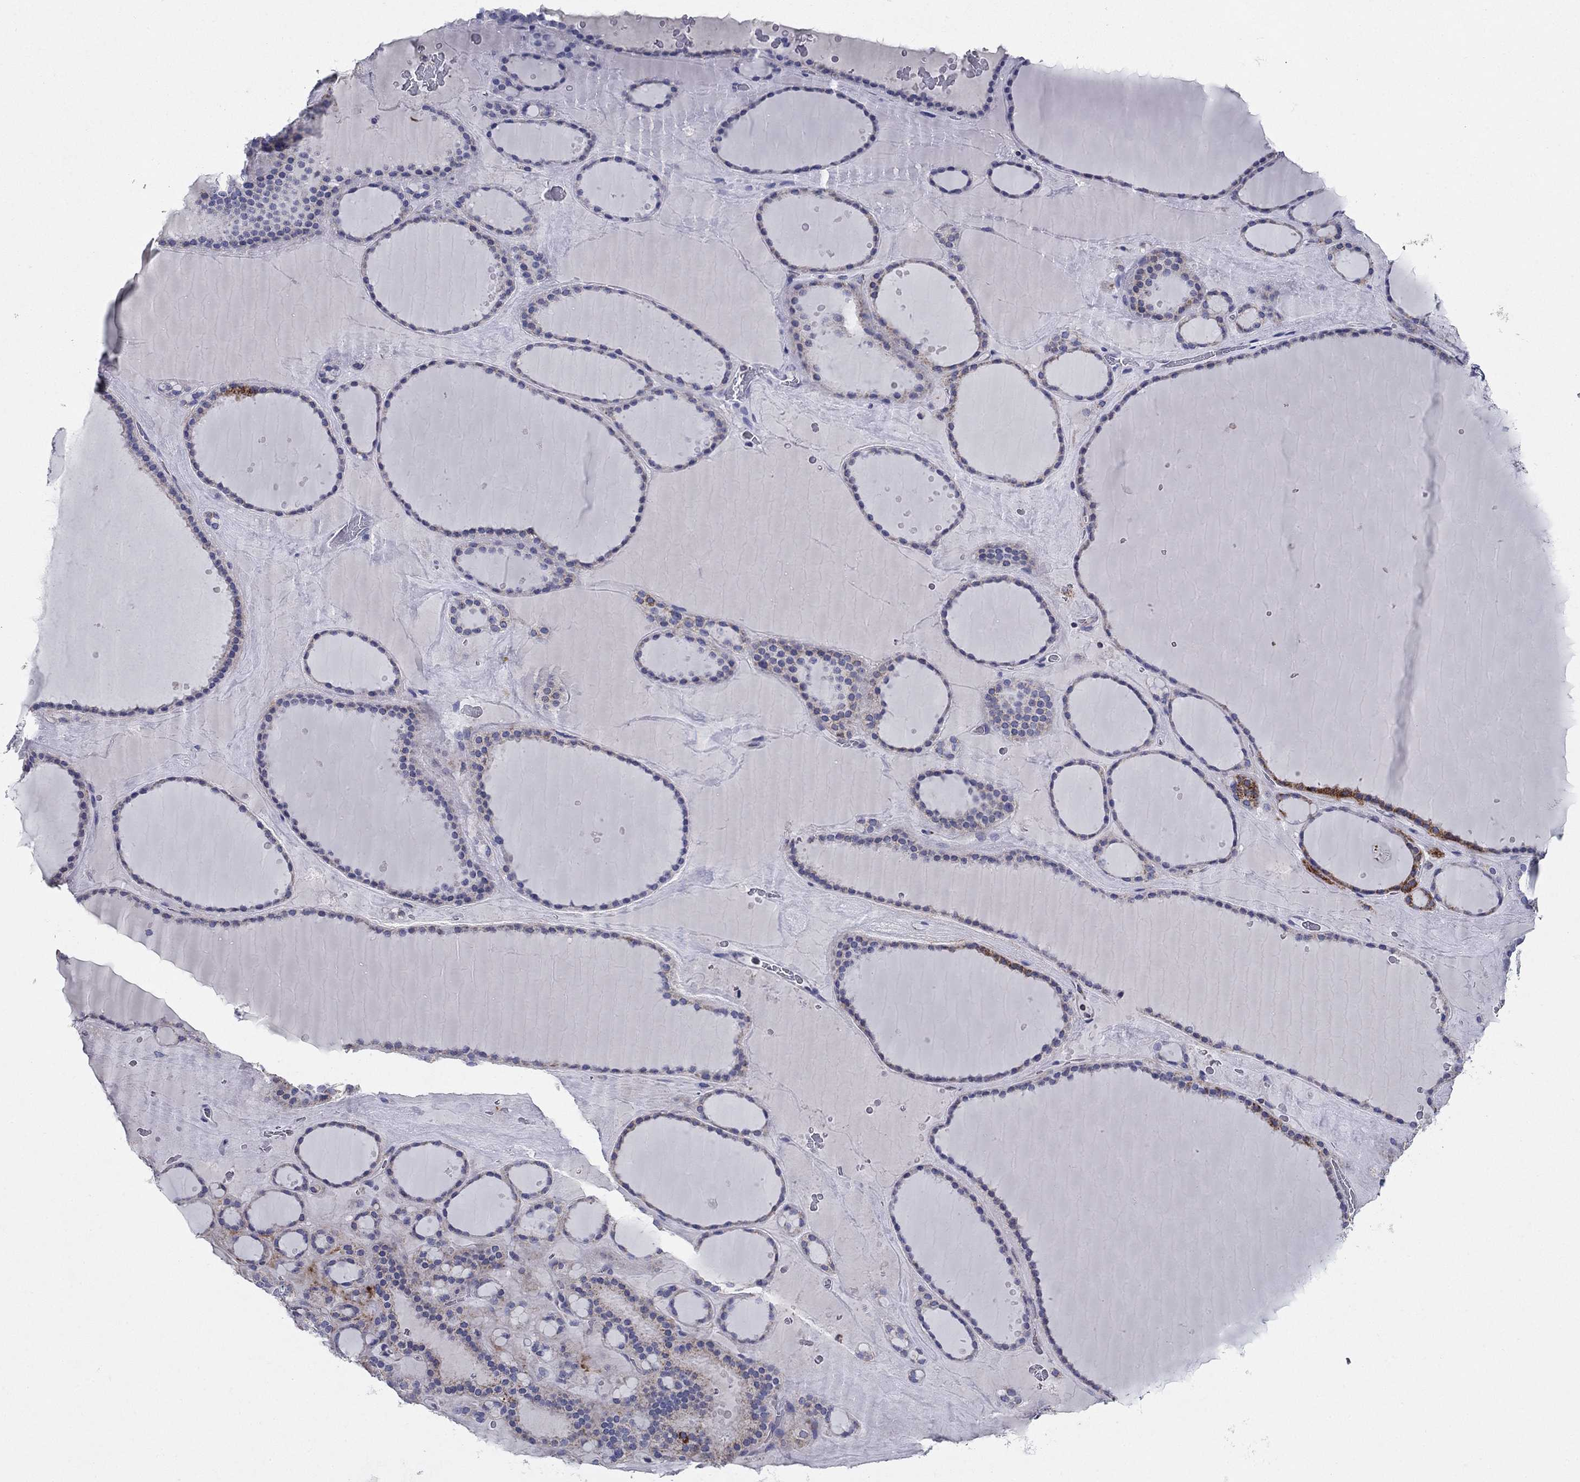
{"staining": {"intensity": "negative", "quantity": "none", "location": "none"}, "tissue": "thyroid gland", "cell_type": "Glandular cells", "image_type": "normal", "snomed": [{"axis": "morphology", "description": "Normal tissue, NOS"}, {"axis": "topography", "description": "Thyroid gland"}], "caption": "Normal thyroid gland was stained to show a protein in brown. There is no significant expression in glandular cells. (DAB immunohistochemistry with hematoxylin counter stain).", "gene": "NDUFA4L2", "patient": {"sex": "male", "age": 63}}